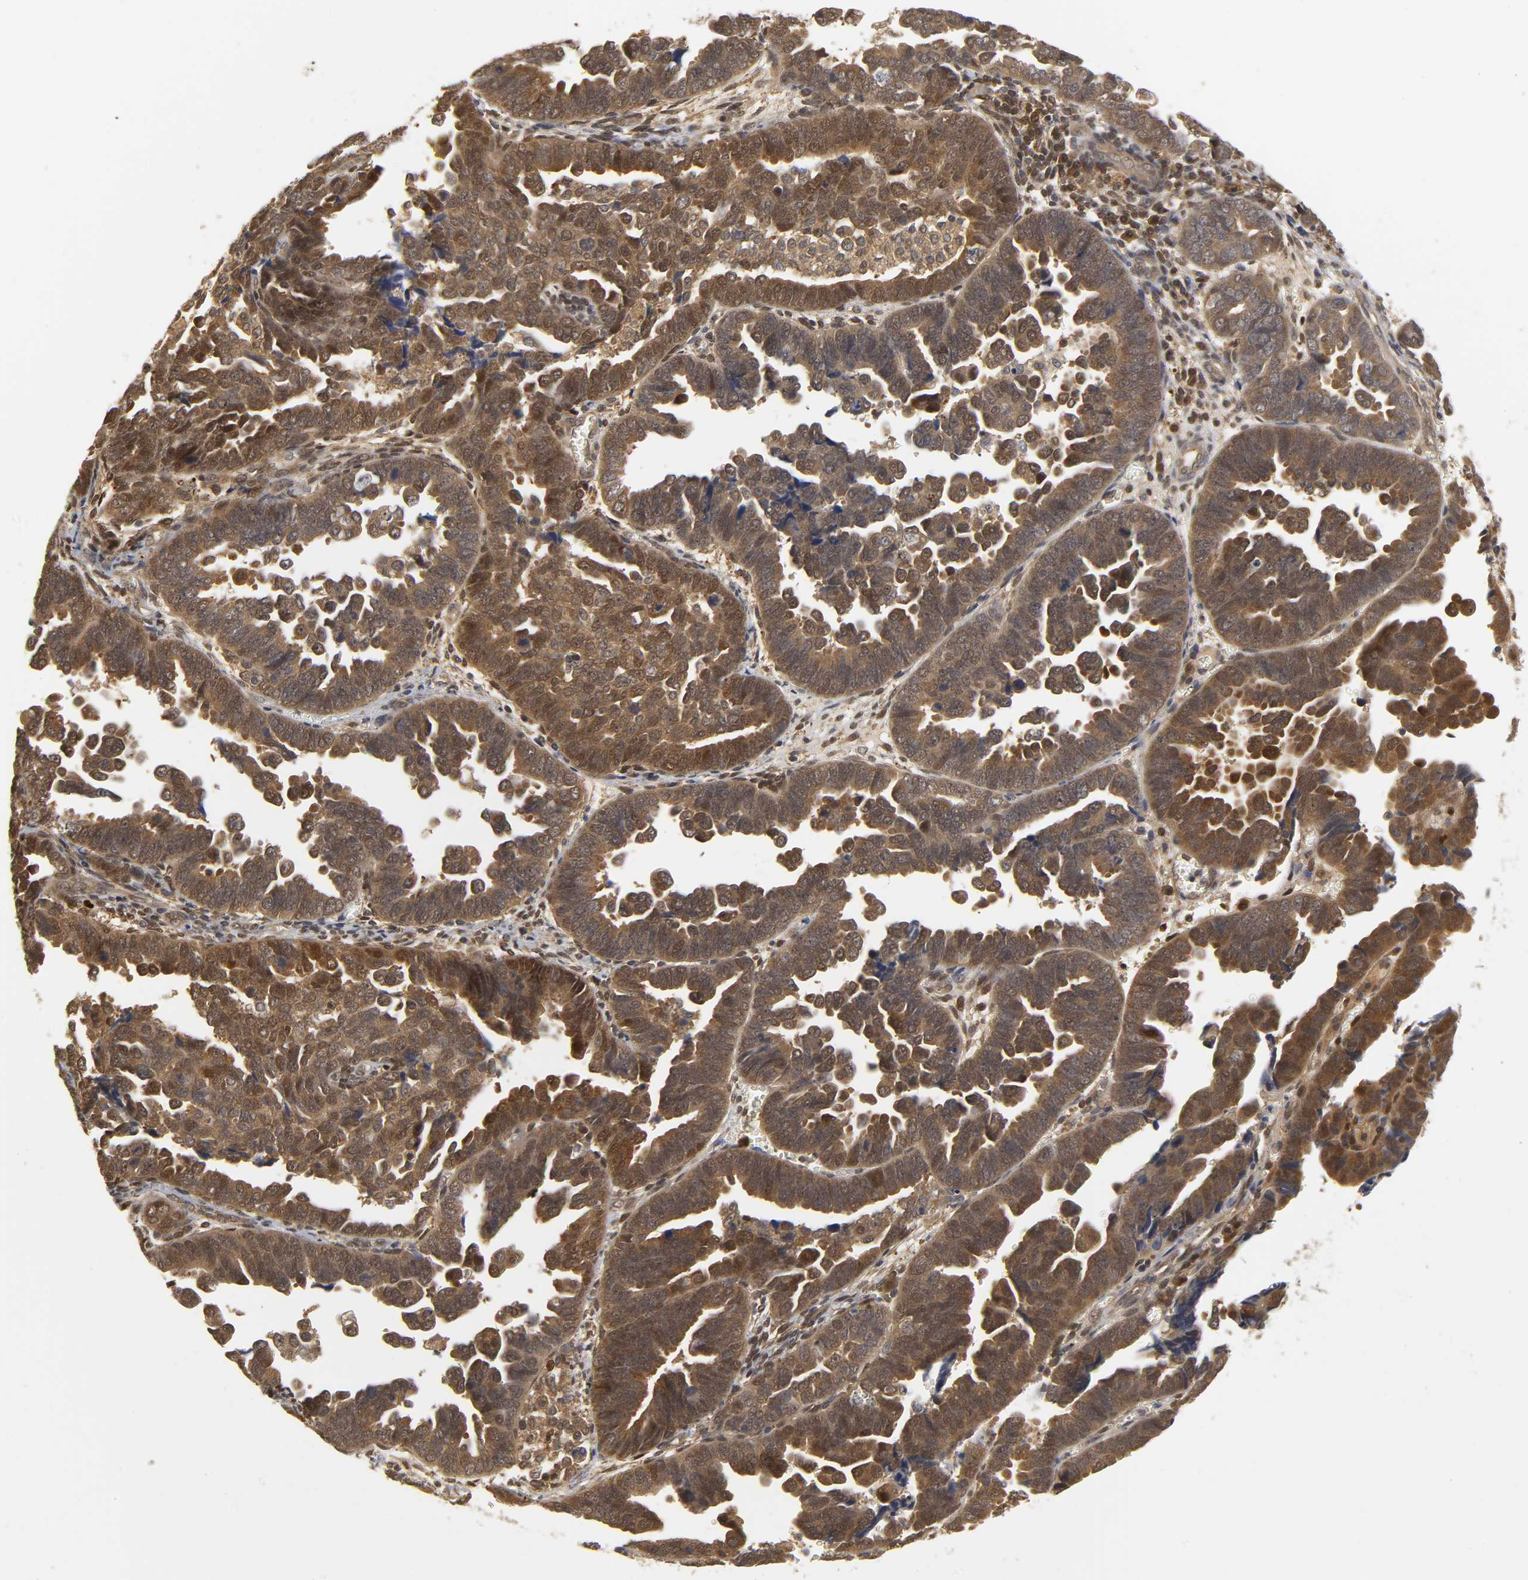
{"staining": {"intensity": "moderate", "quantity": ">75%", "location": "cytoplasmic/membranous"}, "tissue": "endometrial cancer", "cell_type": "Tumor cells", "image_type": "cancer", "snomed": [{"axis": "morphology", "description": "Adenocarcinoma, NOS"}, {"axis": "topography", "description": "Endometrium"}], "caption": "Immunohistochemical staining of endometrial cancer exhibits moderate cytoplasmic/membranous protein expression in approximately >75% of tumor cells. Nuclei are stained in blue.", "gene": "PARK7", "patient": {"sex": "female", "age": 75}}